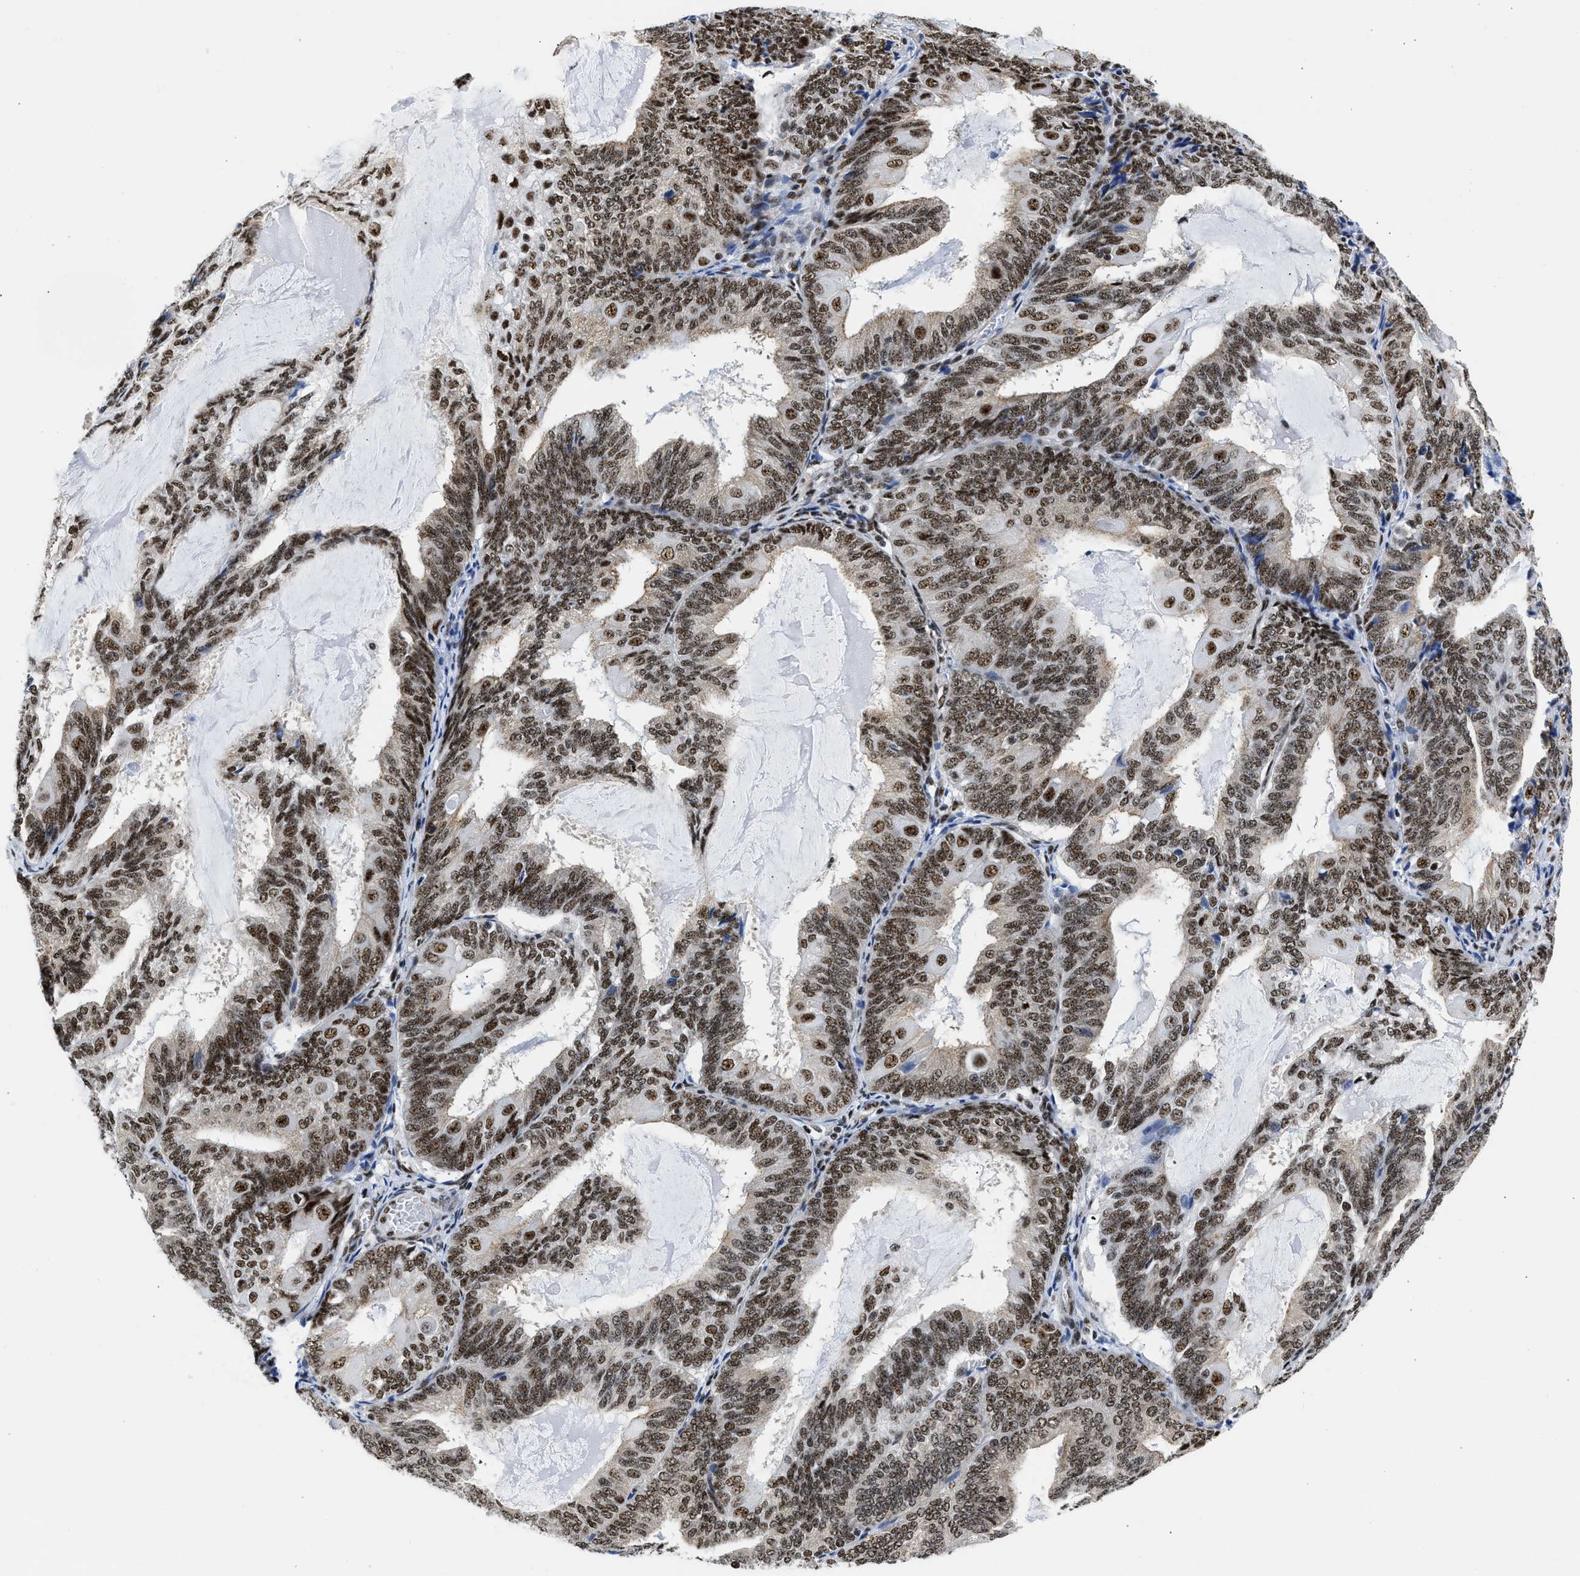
{"staining": {"intensity": "strong", "quantity": ">75%", "location": "nuclear"}, "tissue": "endometrial cancer", "cell_type": "Tumor cells", "image_type": "cancer", "snomed": [{"axis": "morphology", "description": "Adenocarcinoma, NOS"}, {"axis": "topography", "description": "Endometrium"}], "caption": "Approximately >75% of tumor cells in endometrial cancer display strong nuclear protein staining as visualized by brown immunohistochemical staining.", "gene": "RBM8A", "patient": {"sex": "female", "age": 81}}